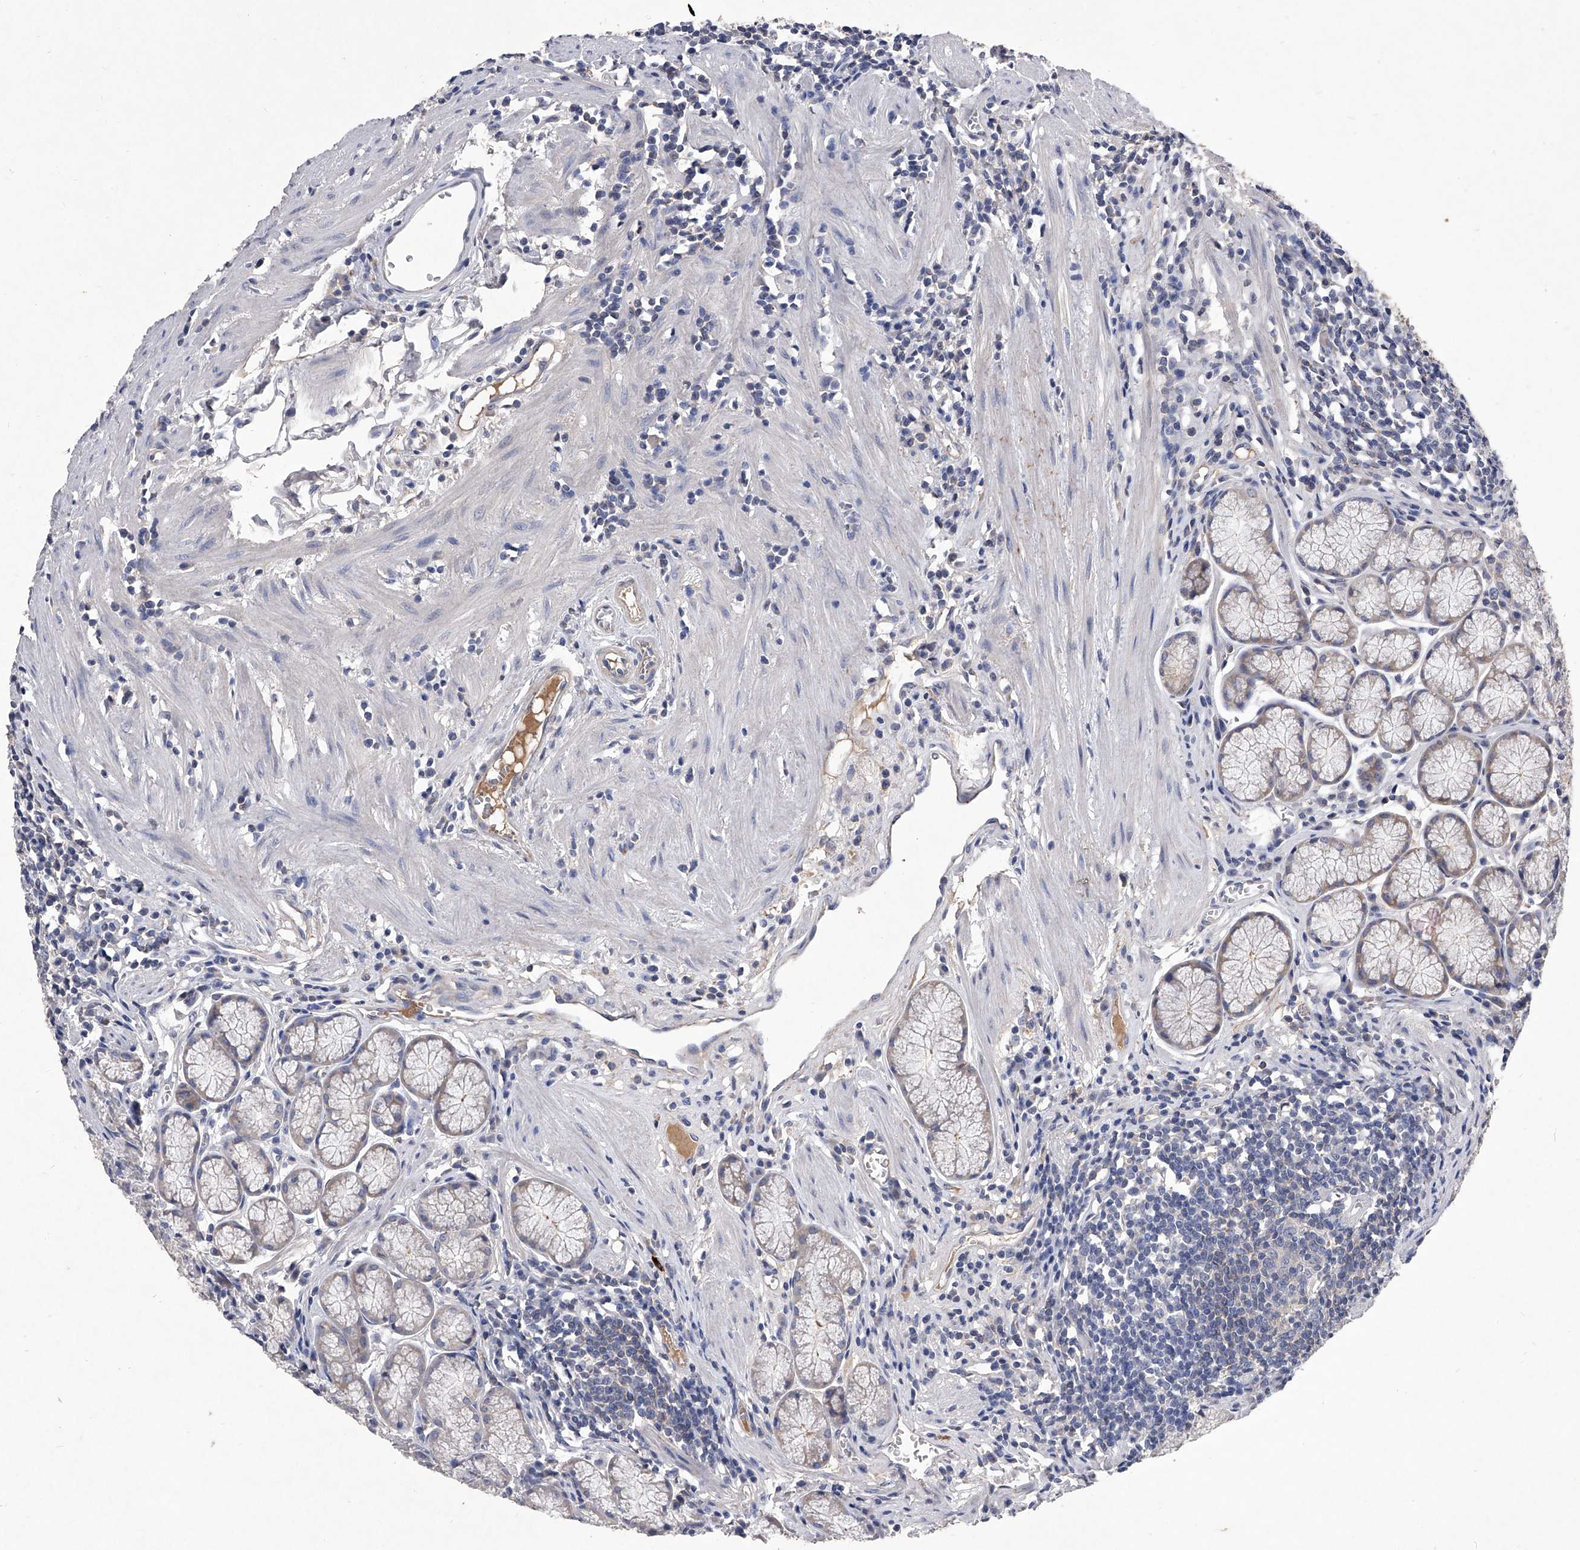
{"staining": {"intensity": "moderate", "quantity": "25%-75%", "location": "cytoplasmic/membranous"}, "tissue": "stomach", "cell_type": "Glandular cells", "image_type": "normal", "snomed": [{"axis": "morphology", "description": "Normal tissue, NOS"}, {"axis": "topography", "description": "Stomach"}], "caption": "The histopathology image shows staining of benign stomach, revealing moderate cytoplasmic/membranous protein staining (brown color) within glandular cells.", "gene": "C5", "patient": {"sex": "male", "age": 55}}